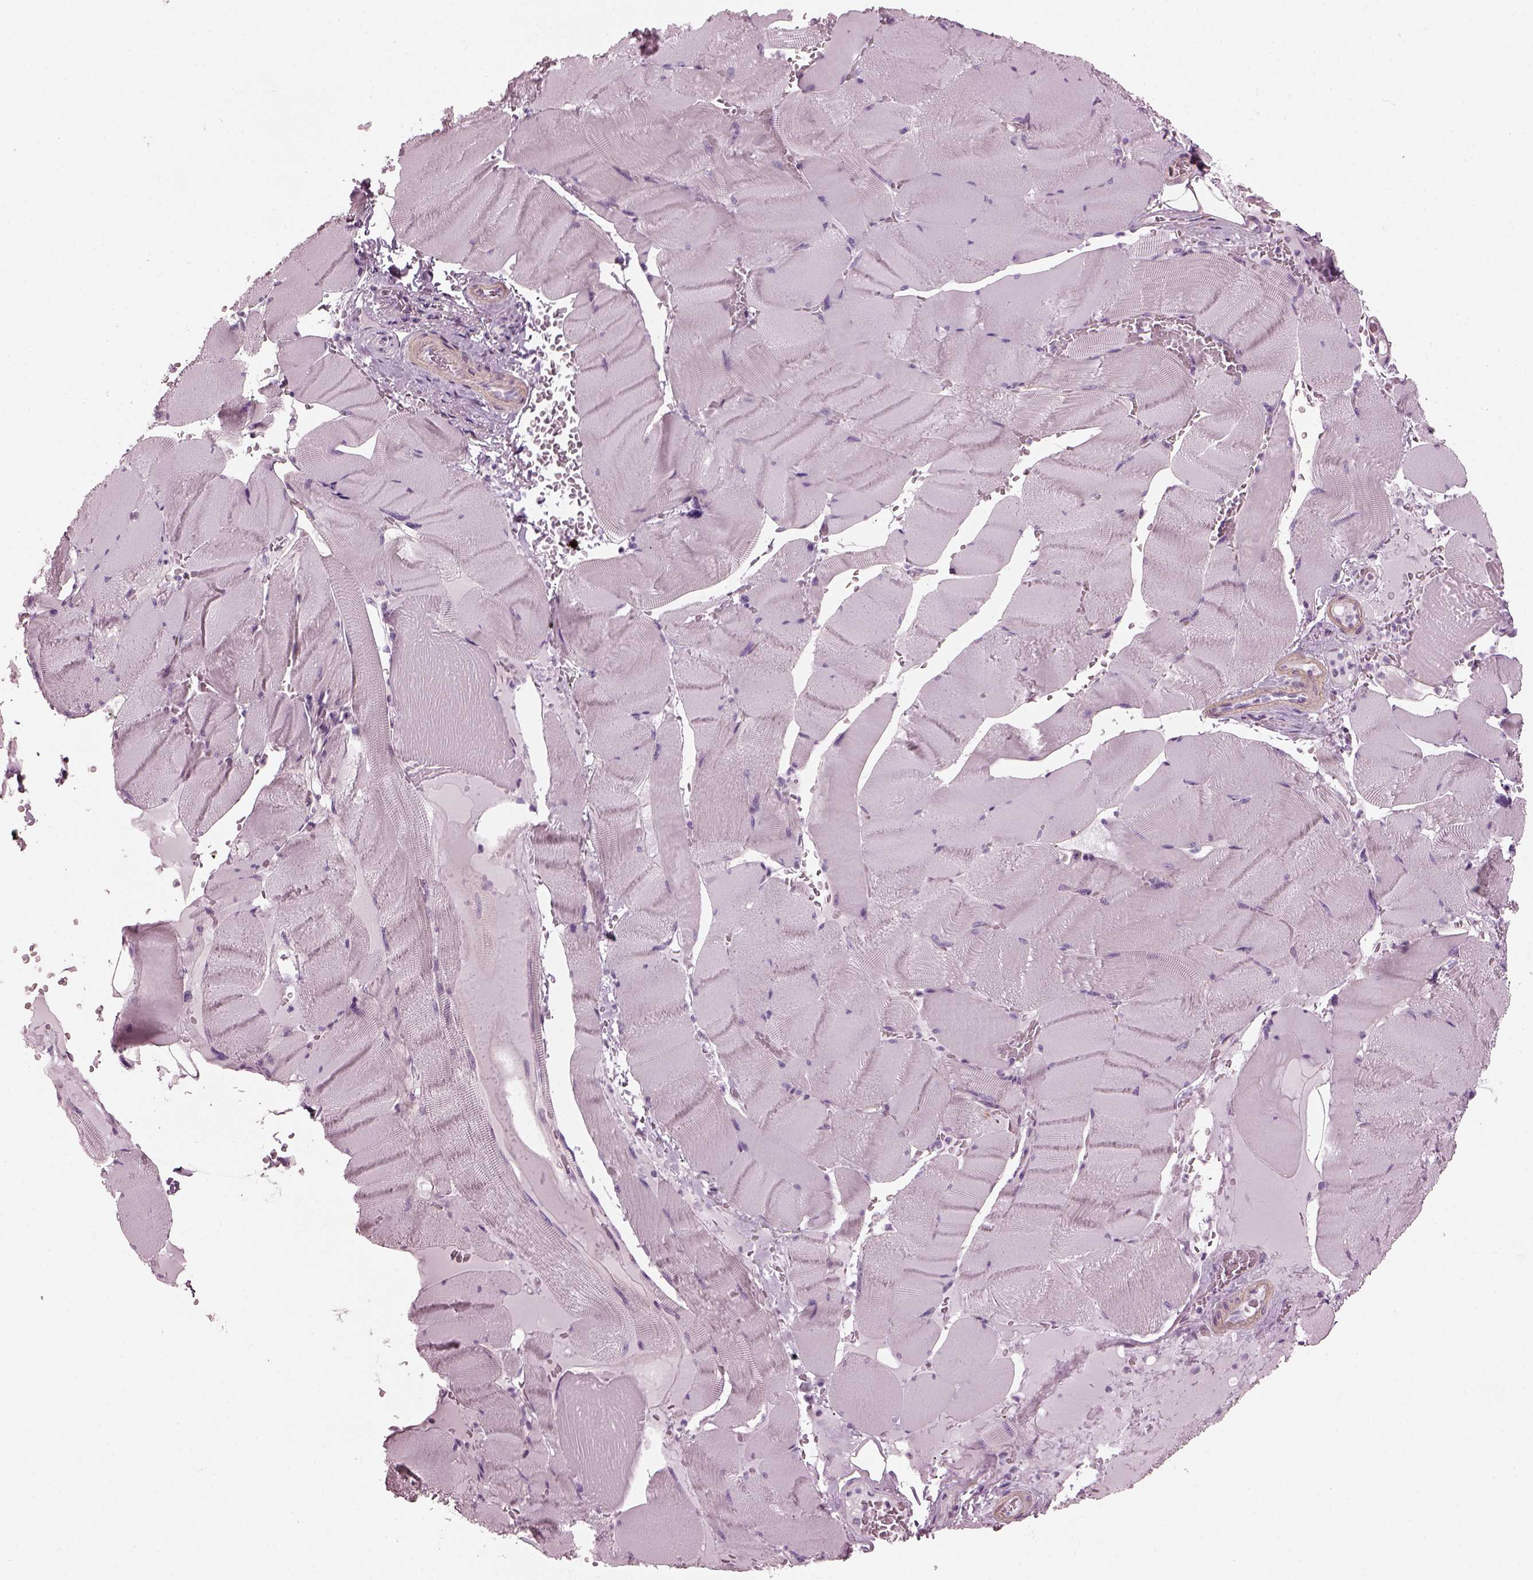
{"staining": {"intensity": "negative", "quantity": "none", "location": "none"}, "tissue": "skeletal muscle", "cell_type": "Myocytes", "image_type": "normal", "snomed": [{"axis": "morphology", "description": "Normal tissue, NOS"}, {"axis": "topography", "description": "Skeletal muscle"}], "caption": "DAB (3,3'-diaminobenzidine) immunohistochemical staining of normal skeletal muscle displays no significant staining in myocytes.", "gene": "BFSP1", "patient": {"sex": "male", "age": 56}}